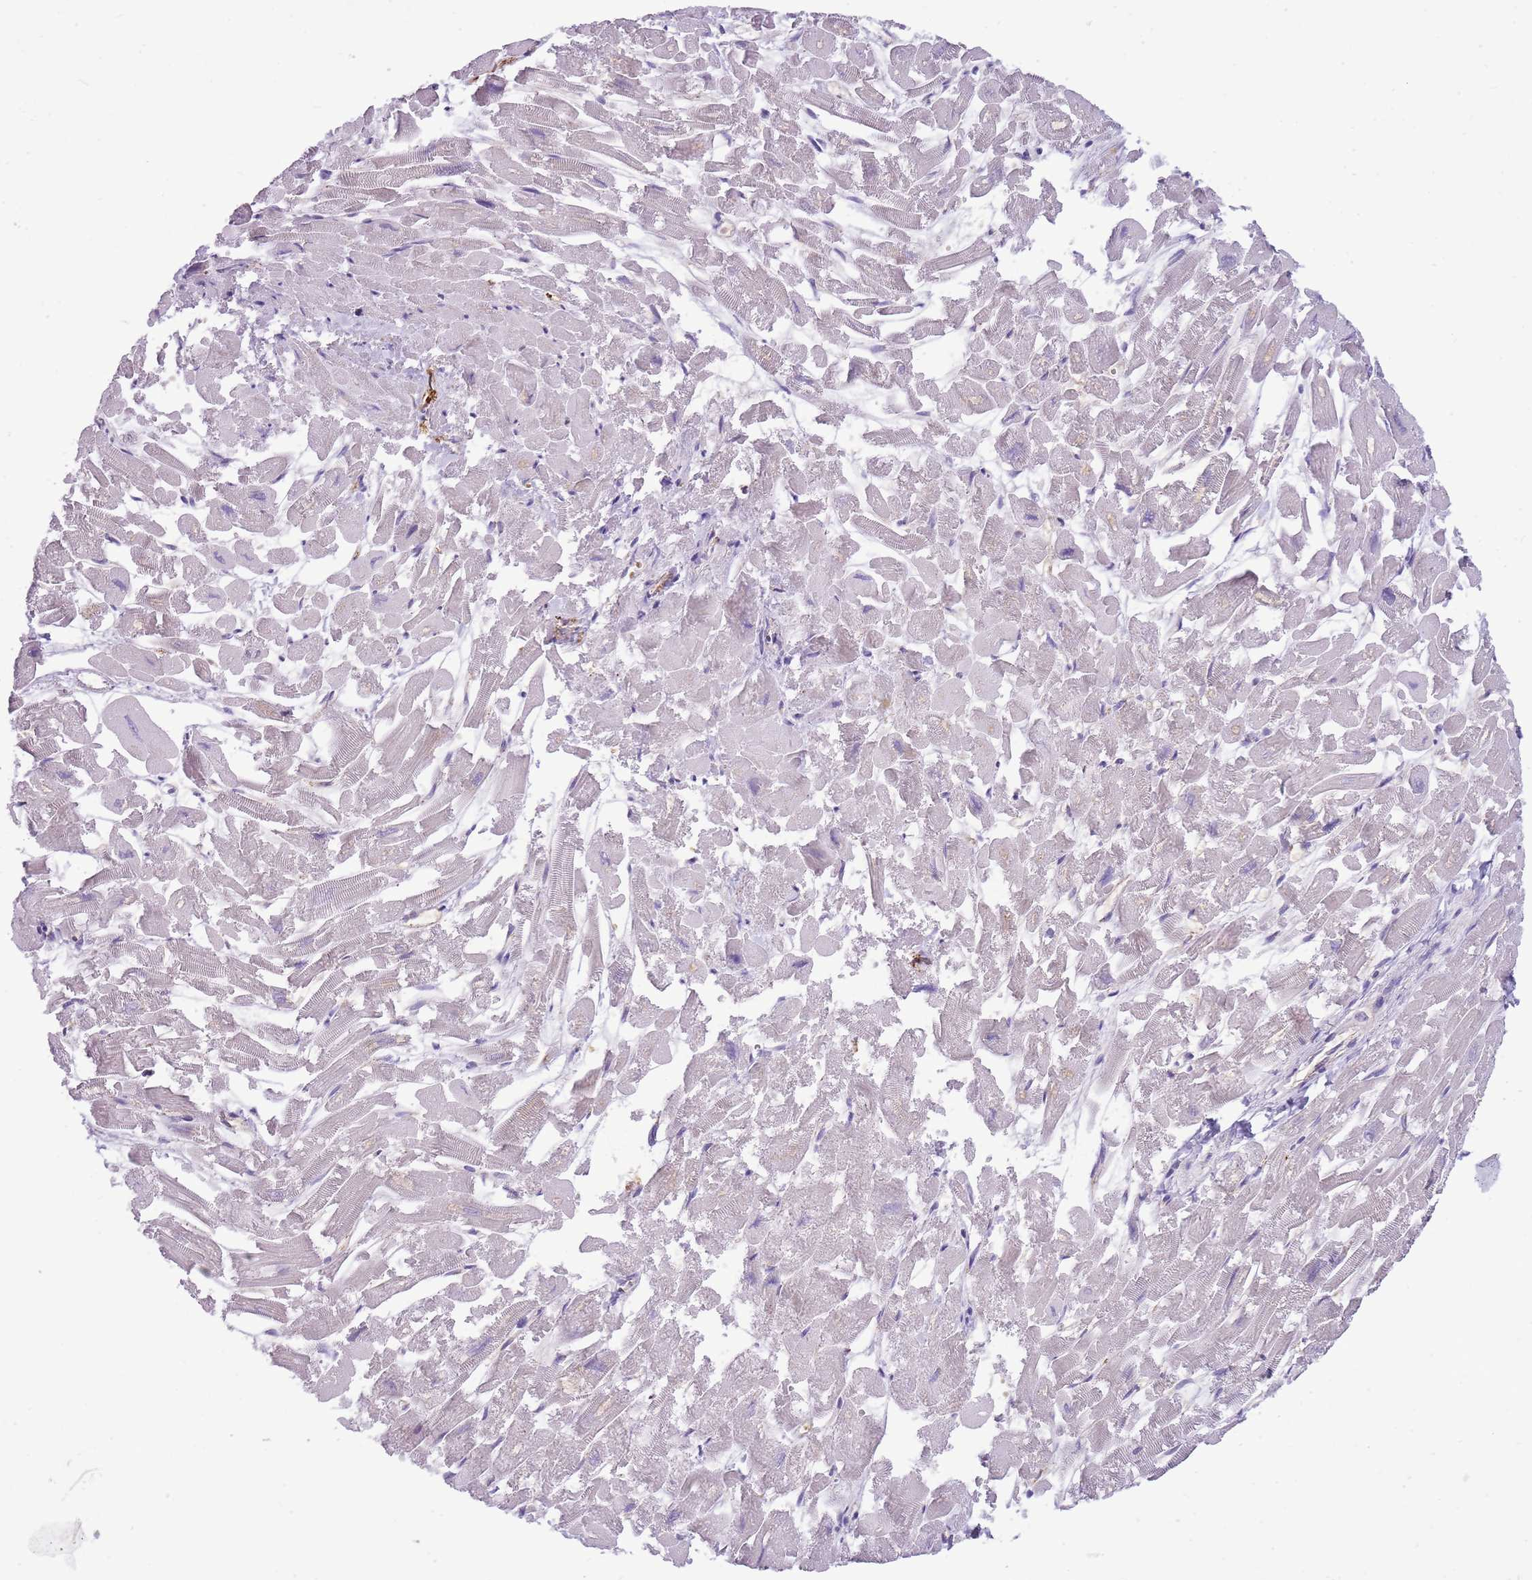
{"staining": {"intensity": "negative", "quantity": "none", "location": "none"}, "tissue": "heart muscle", "cell_type": "Cardiomyocytes", "image_type": "normal", "snomed": [{"axis": "morphology", "description": "Normal tissue, NOS"}, {"axis": "topography", "description": "Heart"}], "caption": "Immunohistochemistry of benign human heart muscle exhibits no positivity in cardiomyocytes.", "gene": "PCNX1", "patient": {"sex": "male", "age": 54}}